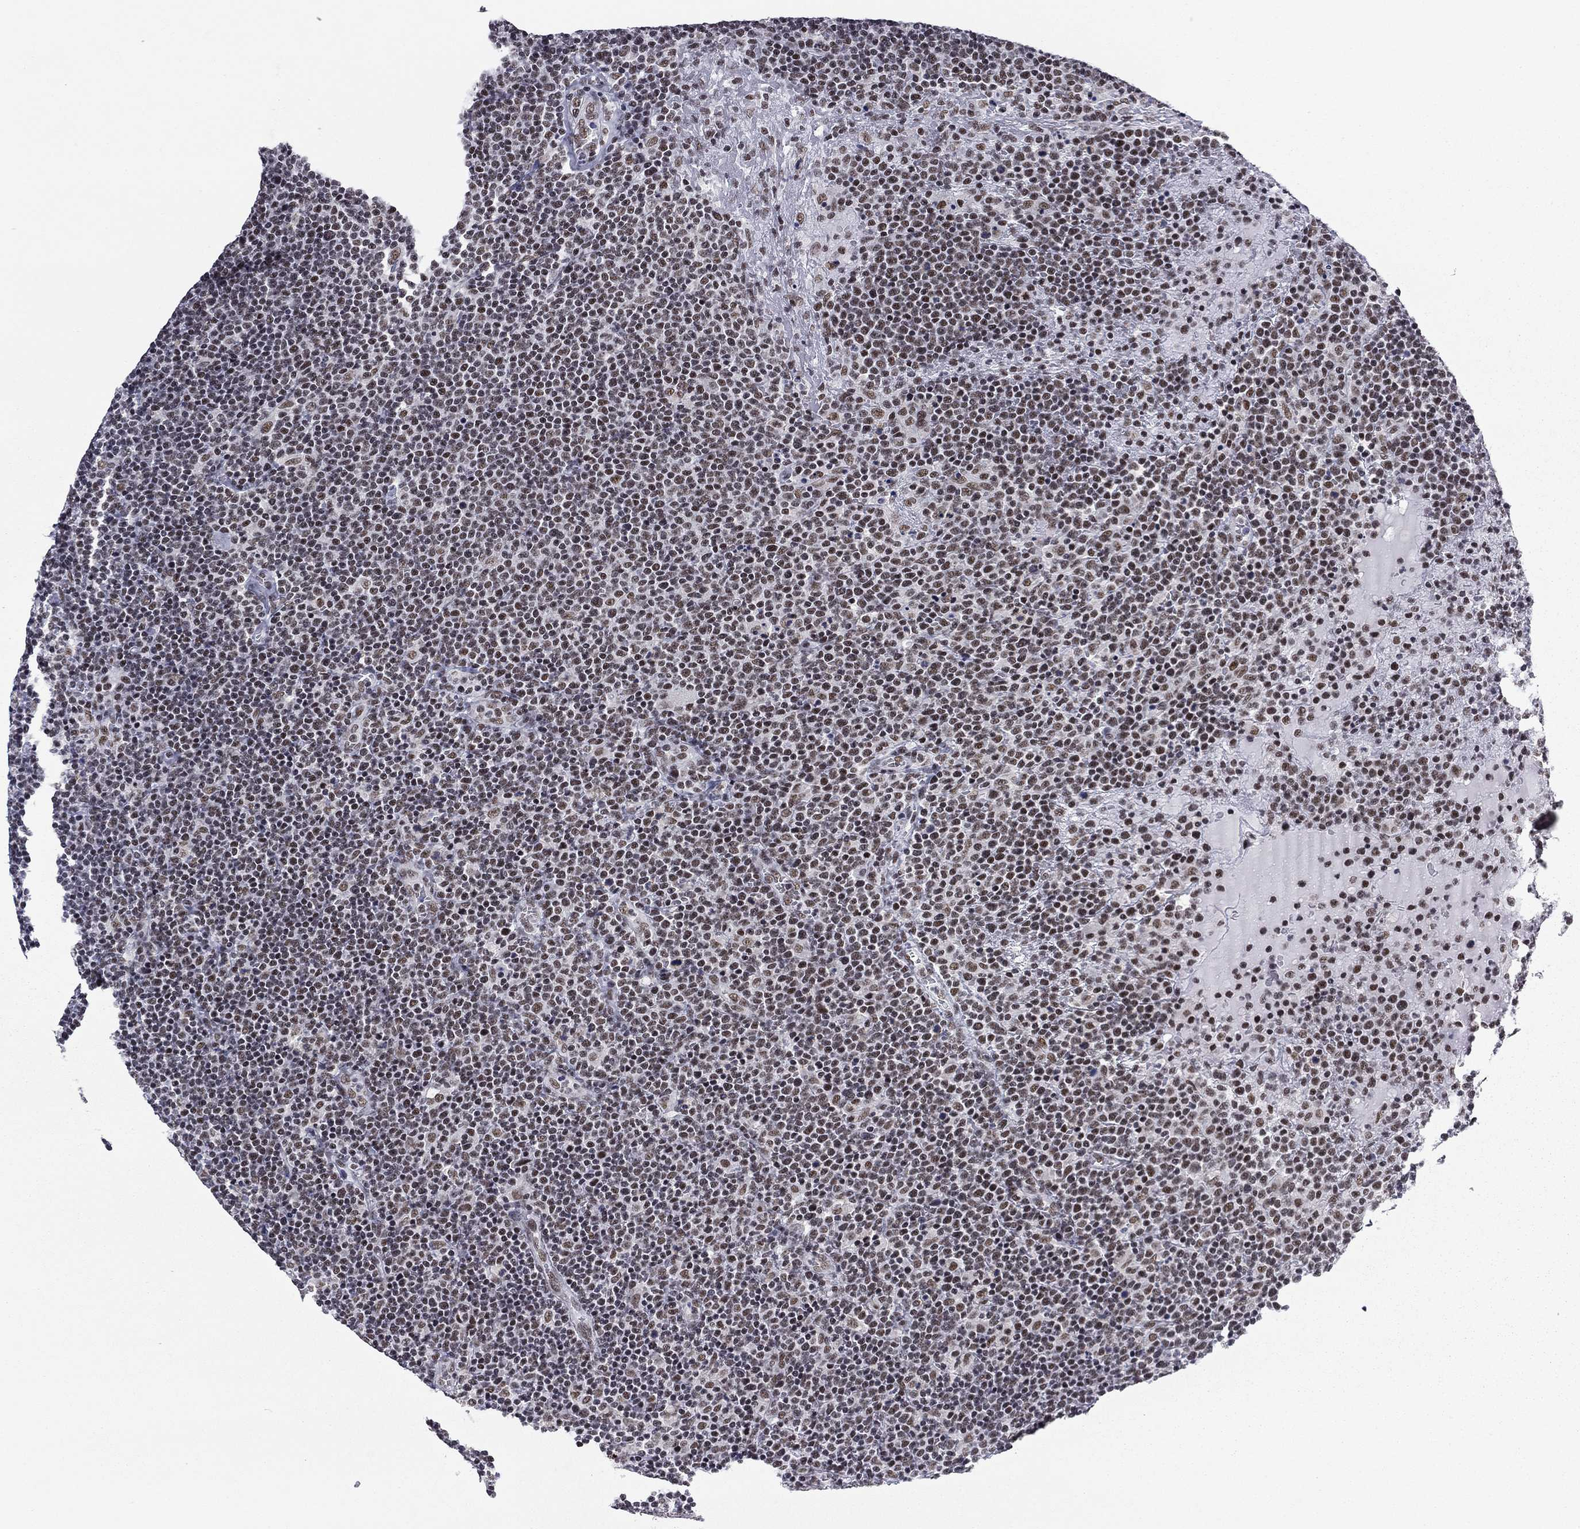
{"staining": {"intensity": "moderate", "quantity": "25%-75%", "location": "nuclear"}, "tissue": "lymphoma", "cell_type": "Tumor cells", "image_type": "cancer", "snomed": [{"axis": "morphology", "description": "Malignant lymphoma, non-Hodgkin's type, High grade"}, {"axis": "topography", "description": "Lymph node"}], "caption": "The histopathology image displays immunohistochemical staining of high-grade malignant lymphoma, non-Hodgkin's type. There is moderate nuclear positivity is appreciated in about 25%-75% of tumor cells.", "gene": "ETV5", "patient": {"sex": "male", "age": 61}}